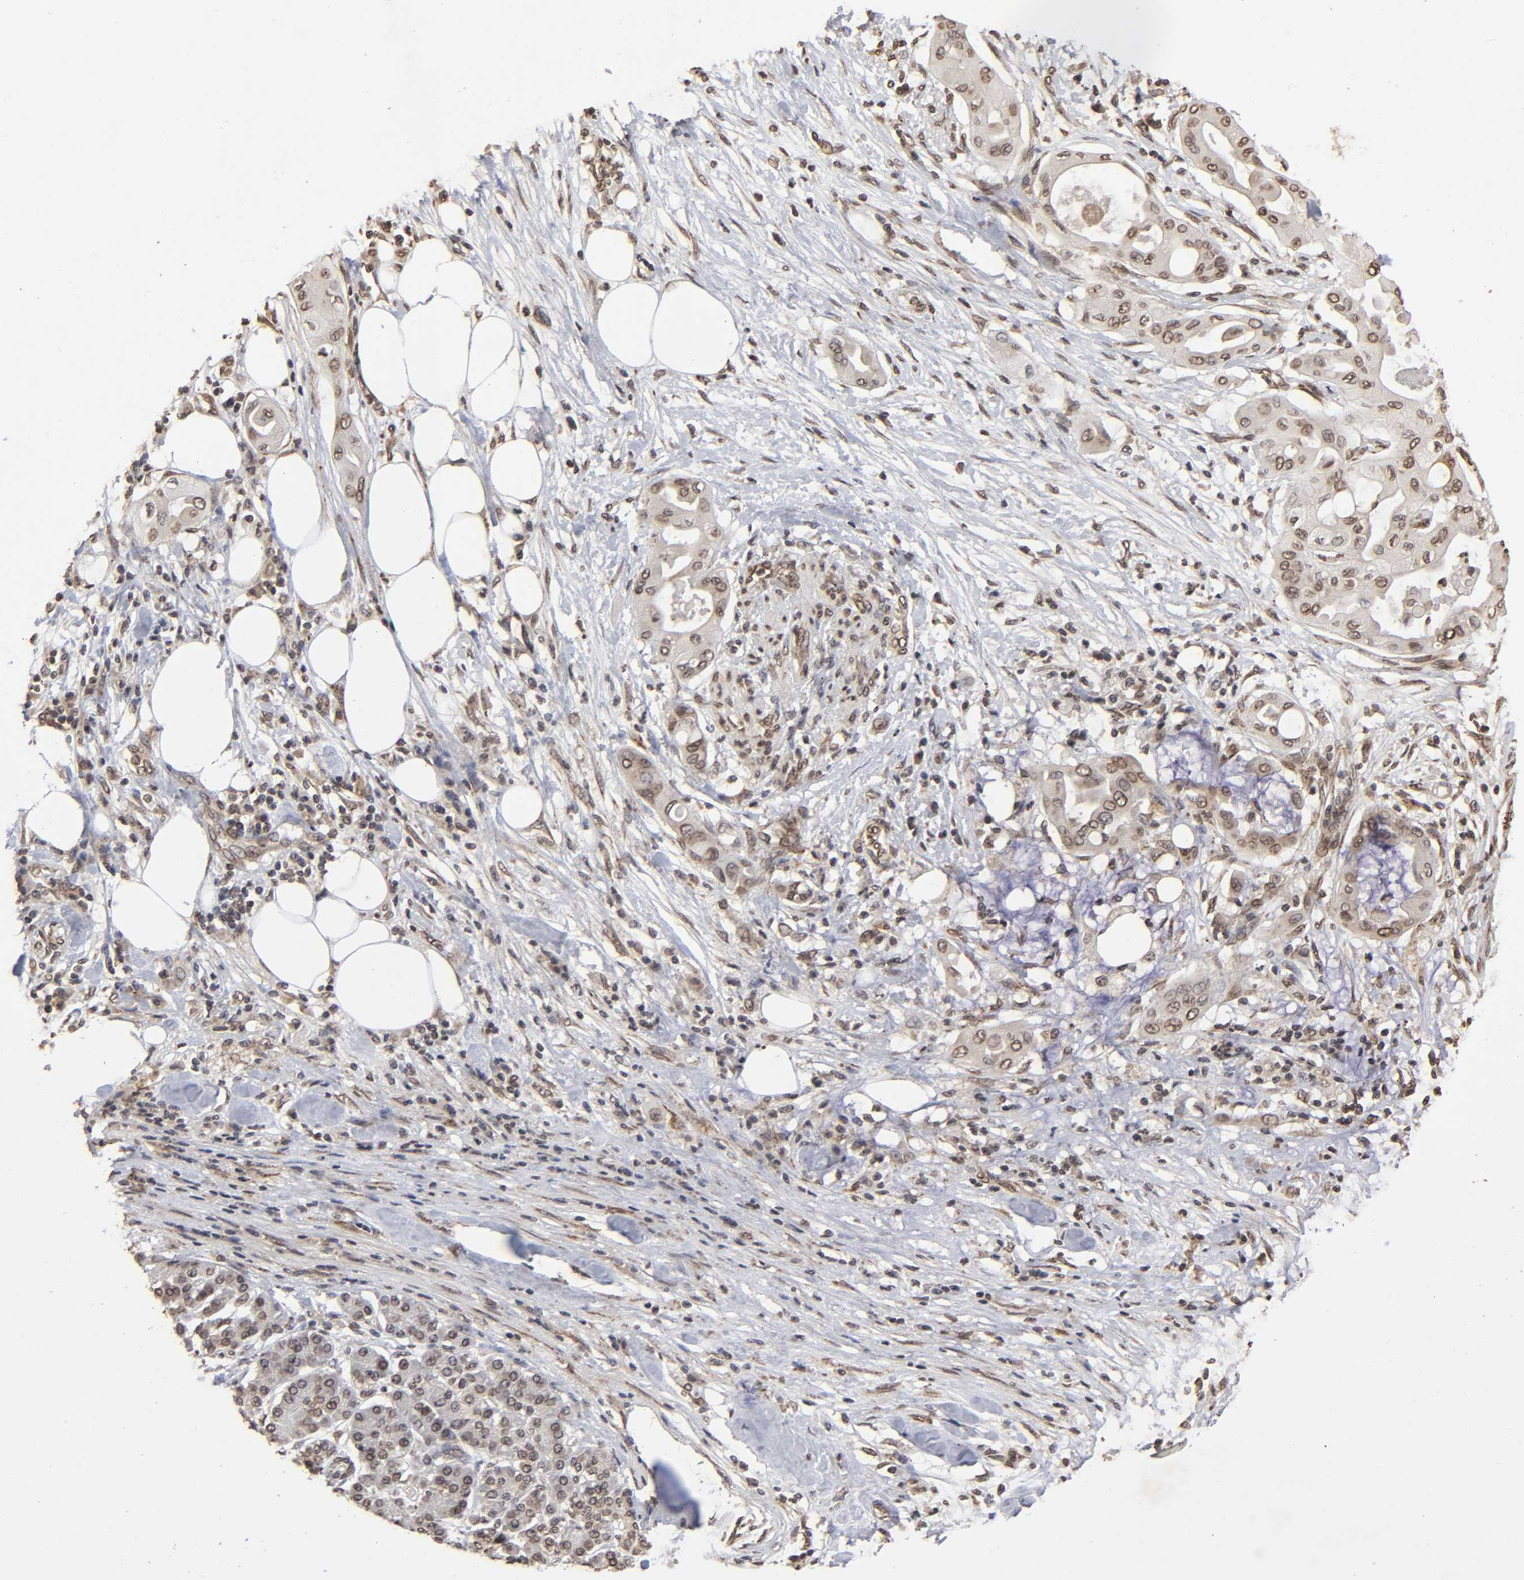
{"staining": {"intensity": "weak", "quantity": "25%-75%", "location": "nuclear"}, "tissue": "pancreatic cancer", "cell_type": "Tumor cells", "image_type": "cancer", "snomed": [{"axis": "morphology", "description": "Adenocarcinoma, NOS"}, {"axis": "morphology", "description": "Adenocarcinoma, metastatic, NOS"}, {"axis": "topography", "description": "Lymph node"}, {"axis": "topography", "description": "Pancreas"}, {"axis": "topography", "description": "Duodenum"}], "caption": "Human pancreatic adenocarcinoma stained with a protein marker exhibits weak staining in tumor cells.", "gene": "MLLT6", "patient": {"sex": "female", "age": 64}}